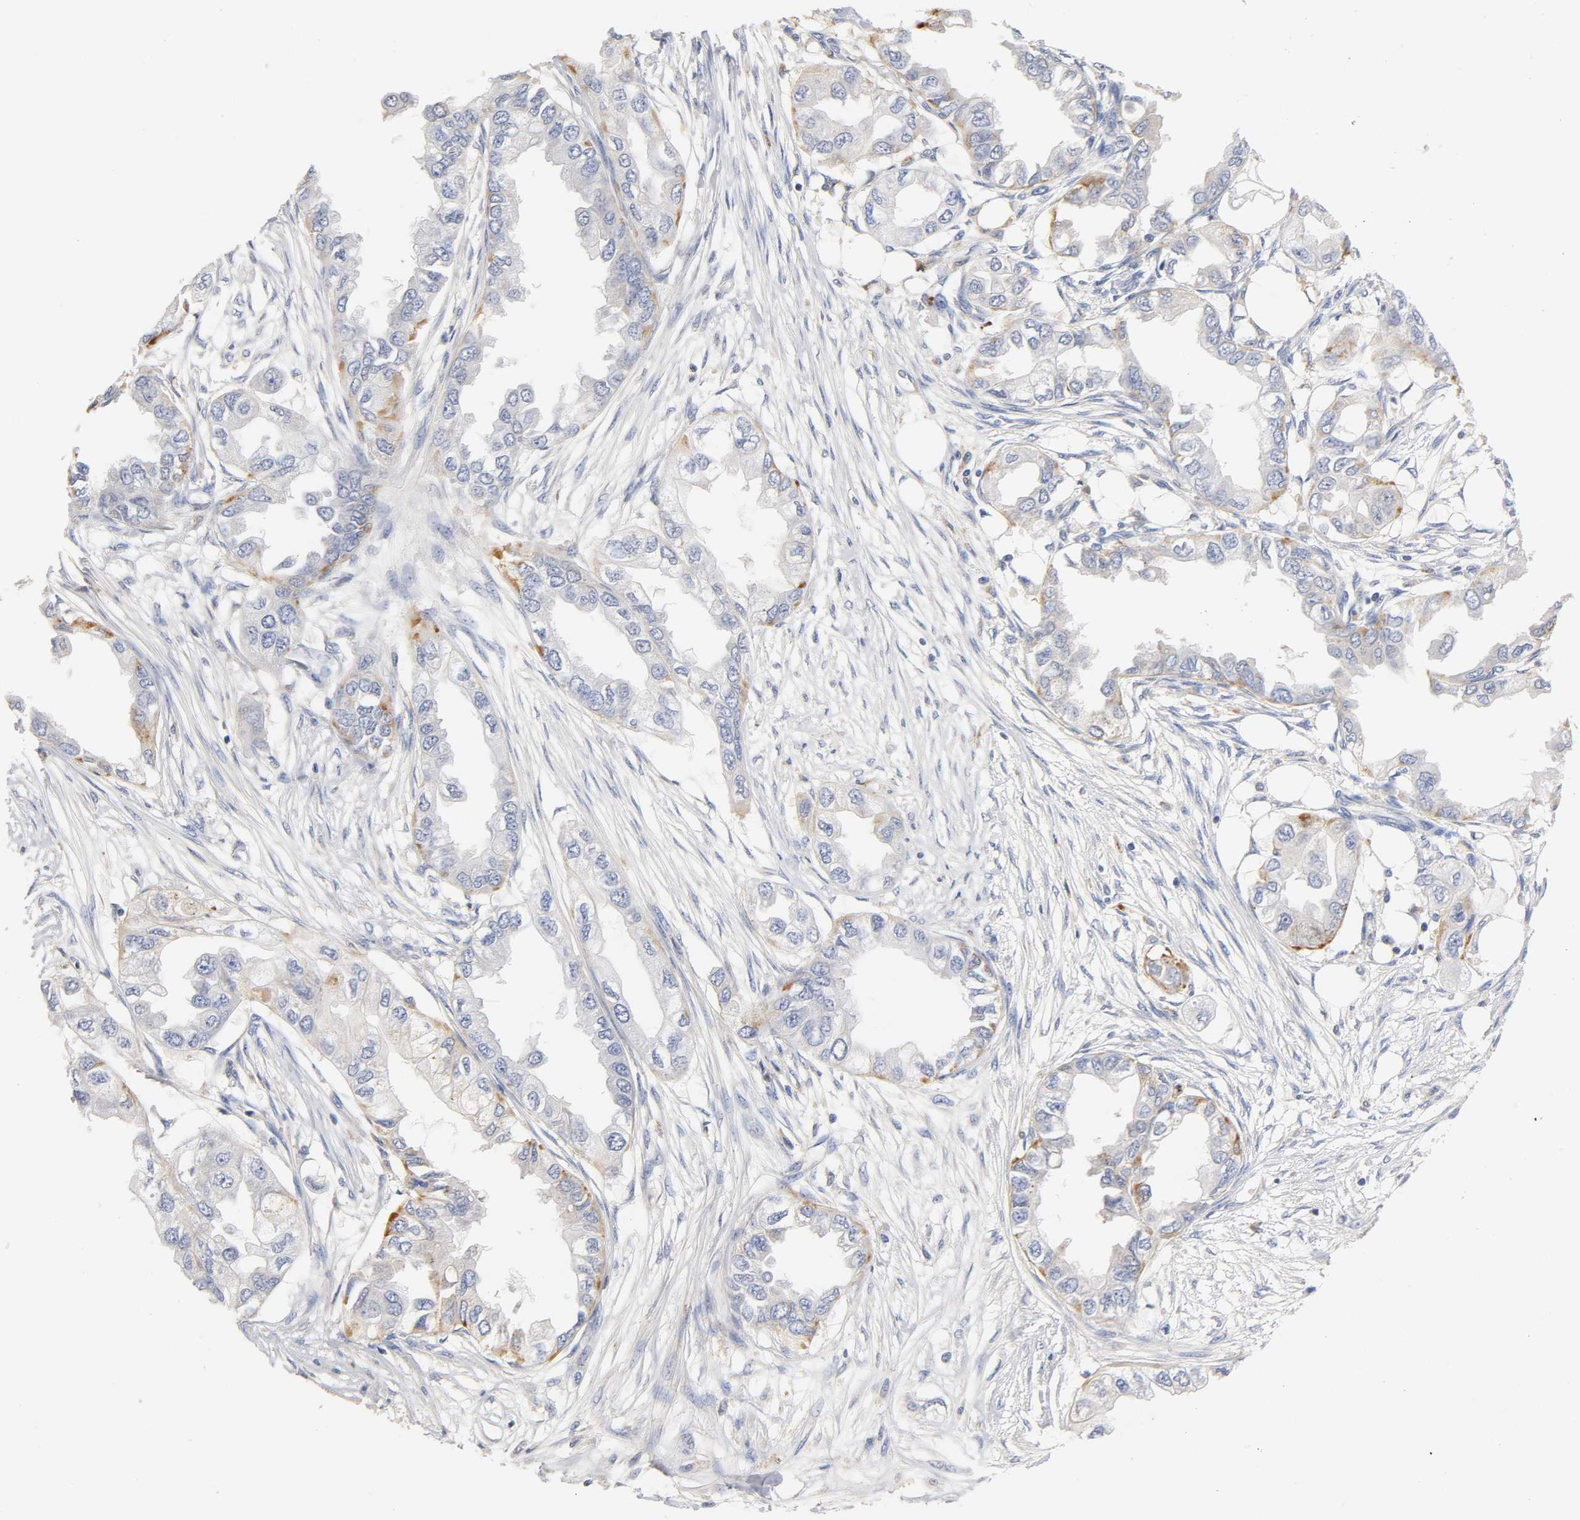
{"staining": {"intensity": "moderate", "quantity": "<25%", "location": "cytoplasmic/membranous"}, "tissue": "endometrial cancer", "cell_type": "Tumor cells", "image_type": "cancer", "snomed": [{"axis": "morphology", "description": "Adenocarcinoma, NOS"}, {"axis": "topography", "description": "Endometrium"}], "caption": "There is low levels of moderate cytoplasmic/membranous expression in tumor cells of endometrial cancer, as demonstrated by immunohistochemical staining (brown color).", "gene": "SEMA5A", "patient": {"sex": "female", "age": 67}}